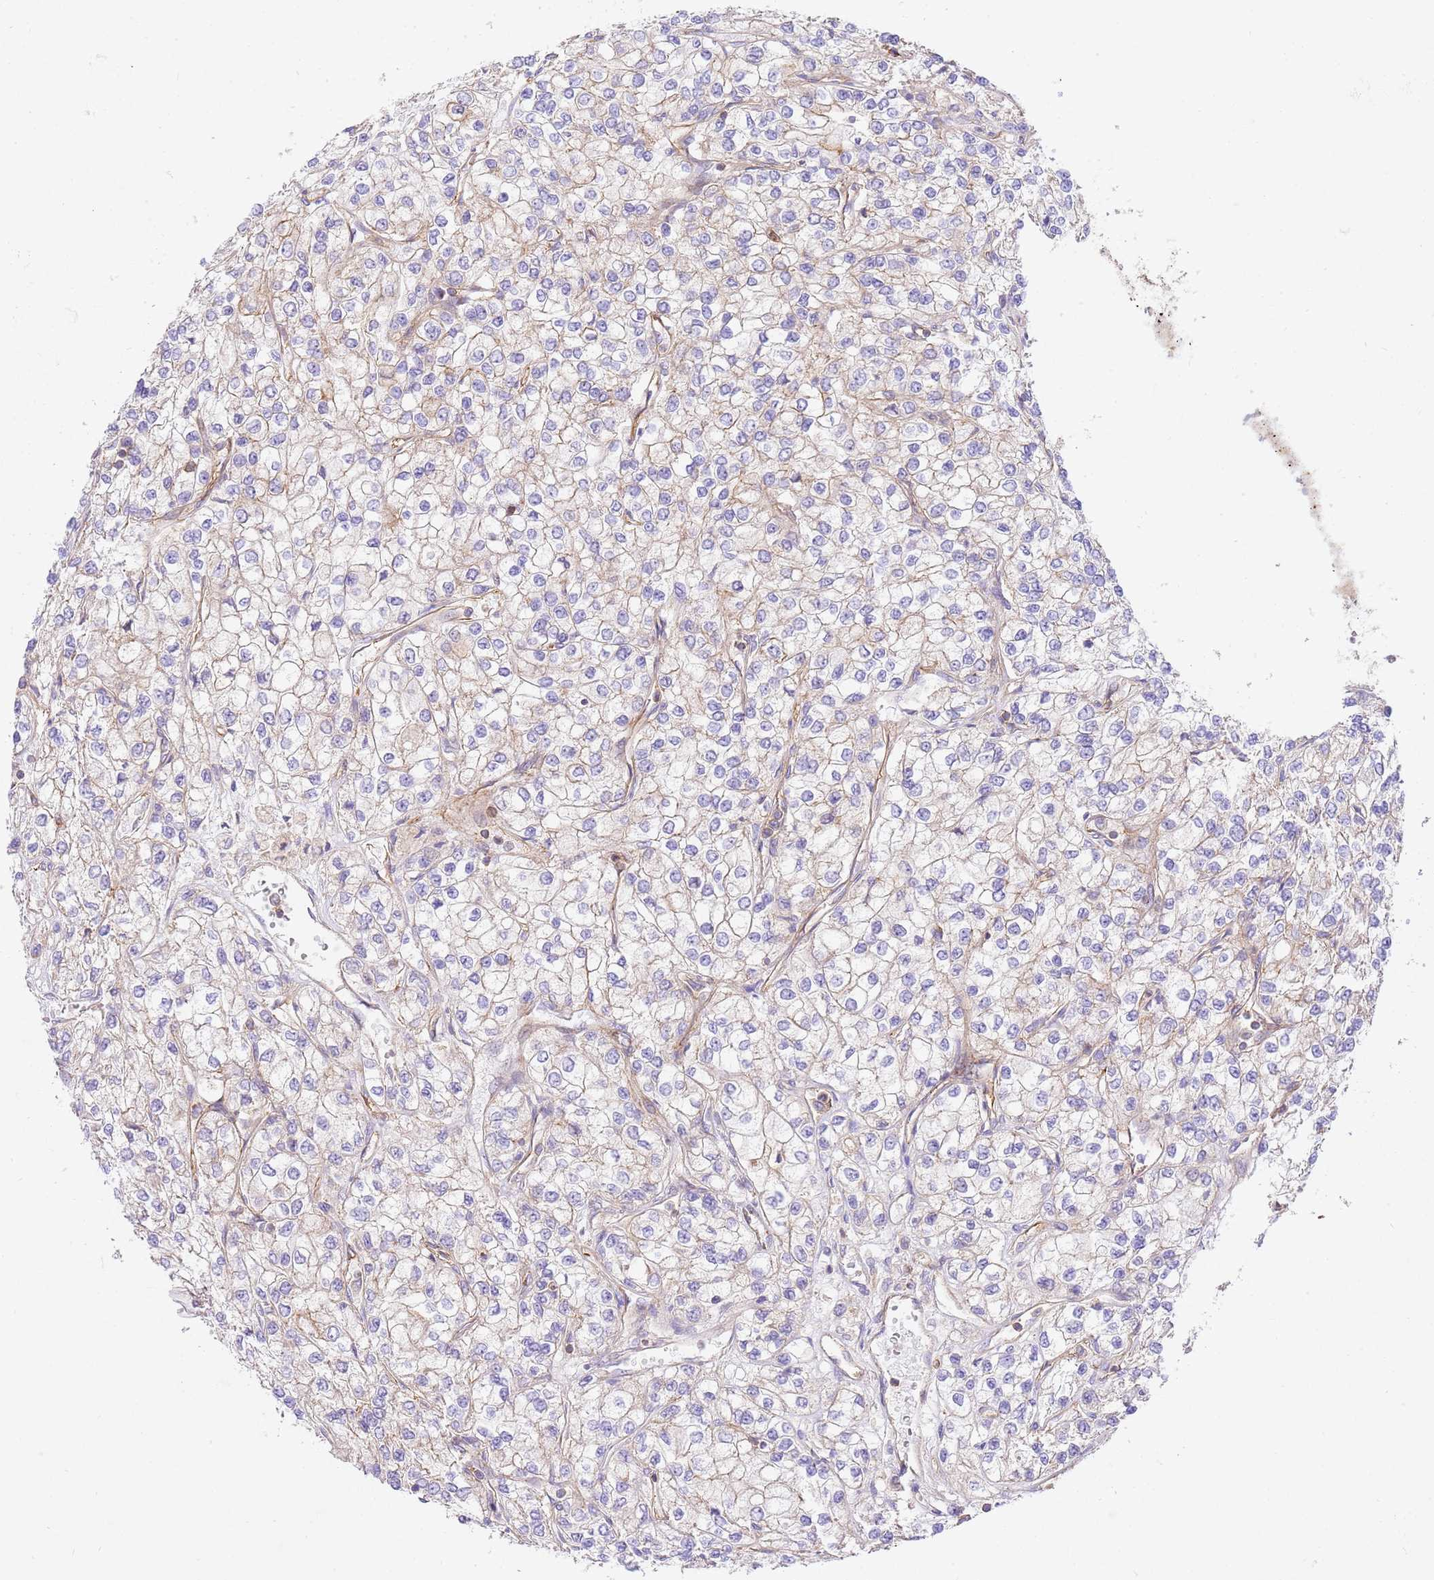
{"staining": {"intensity": "negative", "quantity": "none", "location": "none"}, "tissue": "renal cancer", "cell_type": "Tumor cells", "image_type": "cancer", "snomed": [{"axis": "morphology", "description": "Adenocarcinoma, NOS"}, {"axis": "topography", "description": "Kidney"}], "caption": "This micrograph is of renal cancer (adenocarcinoma) stained with immunohistochemistry to label a protein in brown with the nuclei are counter-stained blue. There is no staining in tumor cells. (Immunohistochemistry (ihc), brightfield microscopy, high magnification).", "gene": "EFCAB8", "patient": {"sex": "male", "age": 80}}